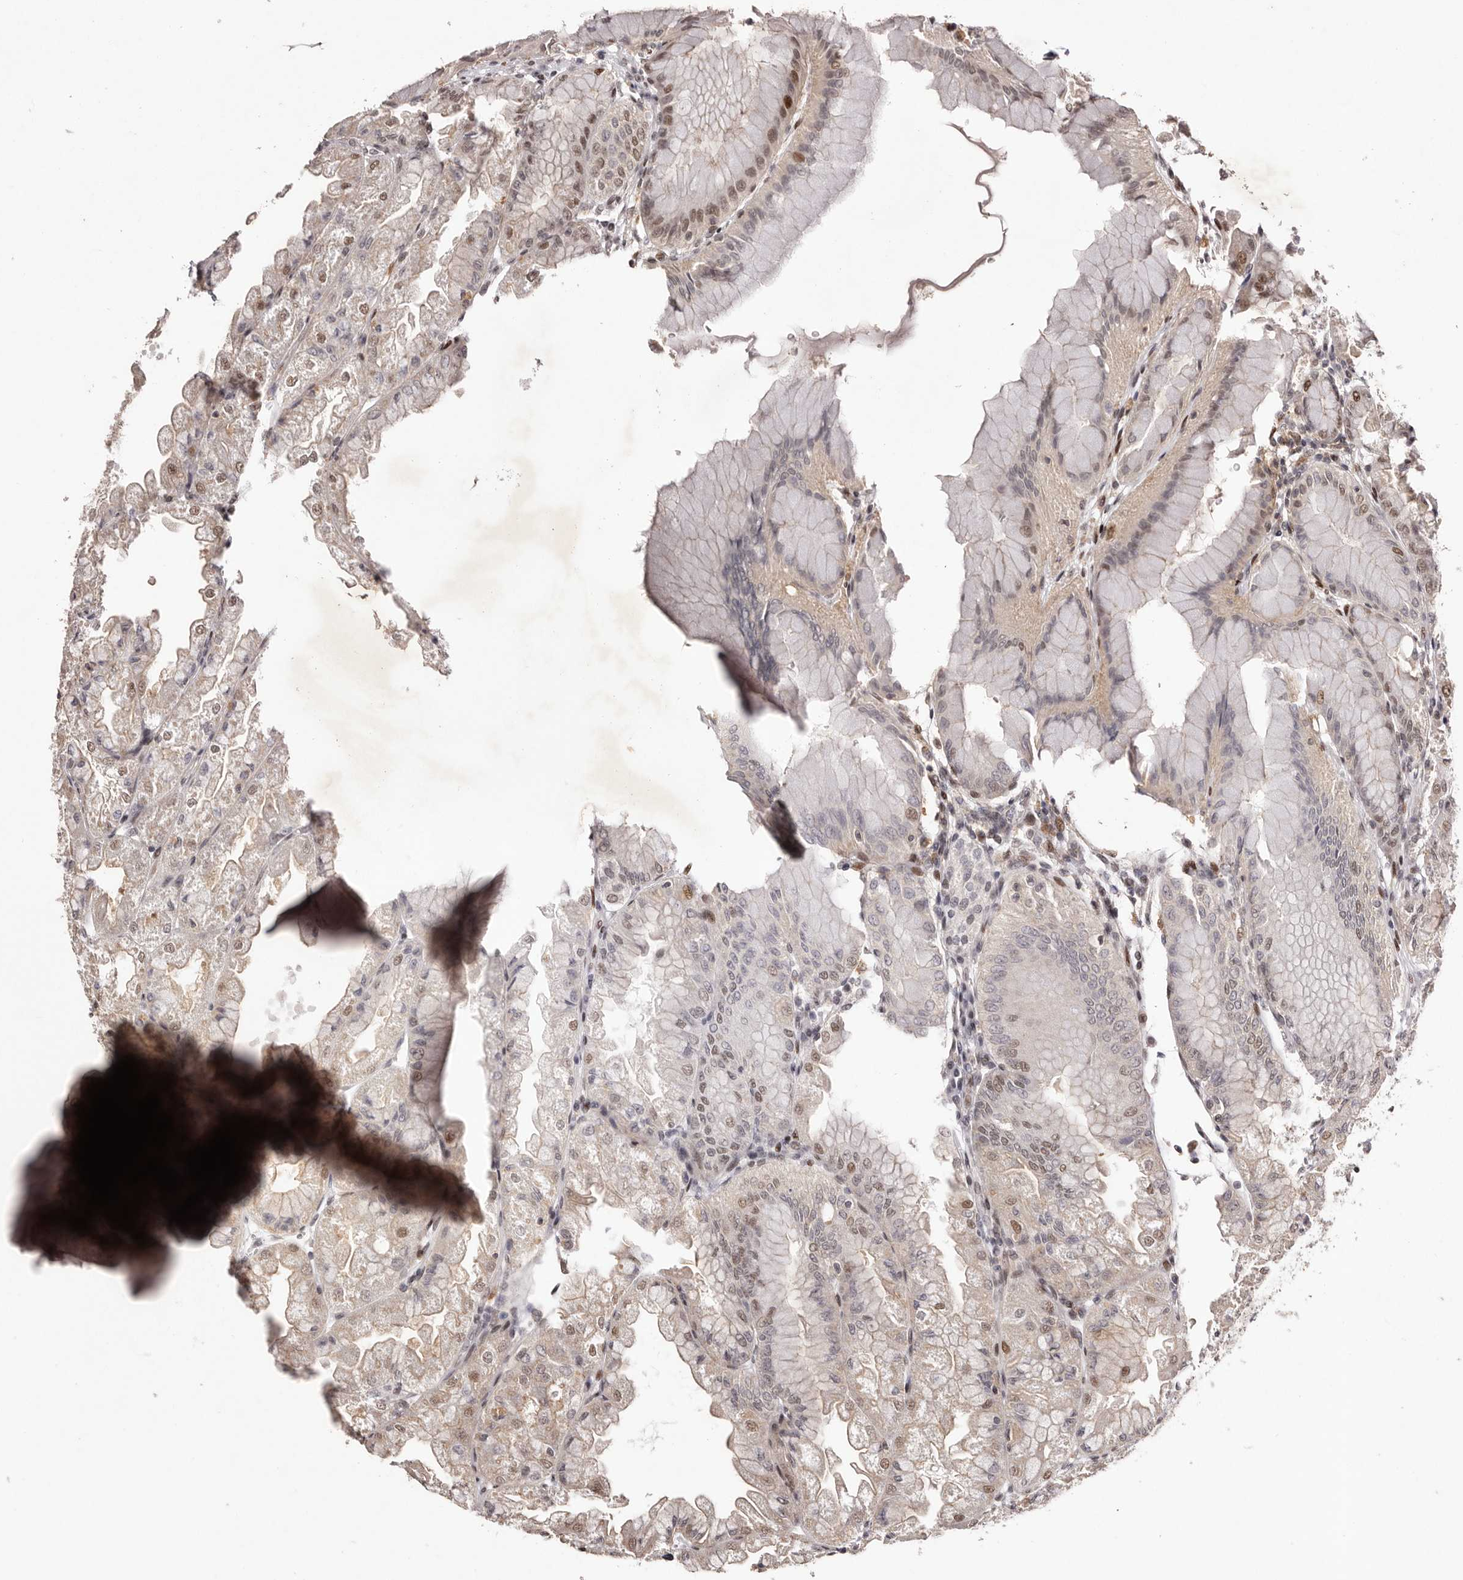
{"staining": {"intensity": "moderate", "quantity": "<25%", "location": "nuclear"}, "tissue": "stomach", "cell_type": "Glandular cells", "image_type": "normal", "snomed": [{"axis": "morphology", "description": "Normal tissue, NOS"}, {"axis": "topography", "description": "Stomach, upper"}], "caption": "Stomach stained with IHC demonstrates moderate nuclear positivity in approximately <25% of glandular cells. The staining was performed using DAB to visualize the protein expression in brown, while the nuclei were stained in blue with hematoxylin (Magnification: 20x).", "gene": "FBXO5", "patient": {"sex": "male", "age": 47}}